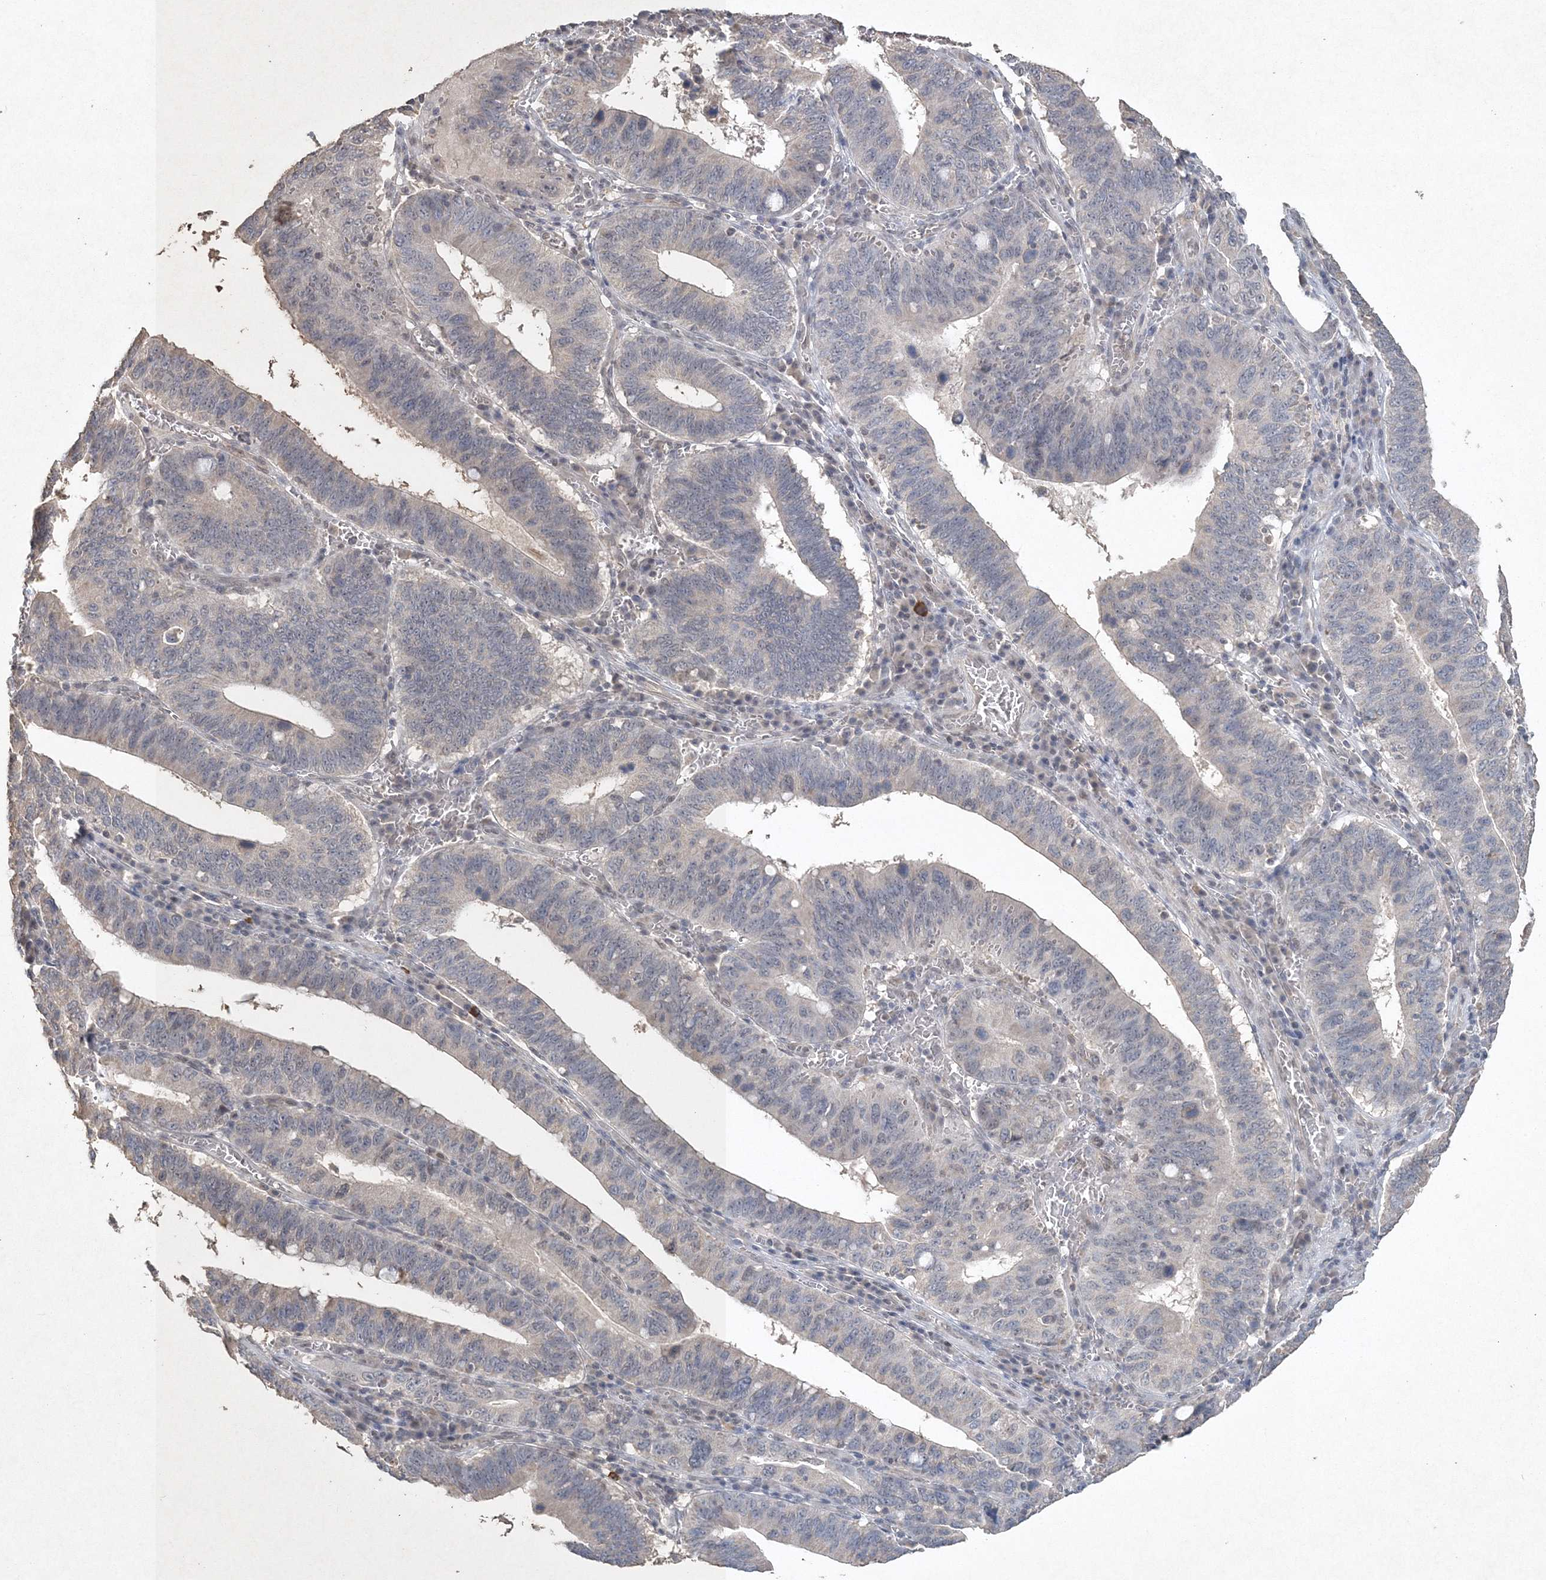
{"staining": {"intensity": "negative", "quantity": "none", "location": "none"}, "tissue": "stomach cancer", "cell_type": "Tumor cells", "image_type": "cancer", "snomed": [{"axis": "morphology", "description": "Adenocarcinoma, NOS"}, {"axis": "topography", "description": "Stomach"}, {"axis": "topography", "description": "Gastric cardia"}], "caption": "A photomicrograph of stomach adenocarcinoma stained for a protein reveals no brown staining in tumor cells. The staining was performed using DAB to visualize the protein expression in brown, while the nuclei were stained in blue with hematoxylin (Magnification: 20x).", "gene": "UIMC1", "patient": {"sex": "male", "age": 59}}